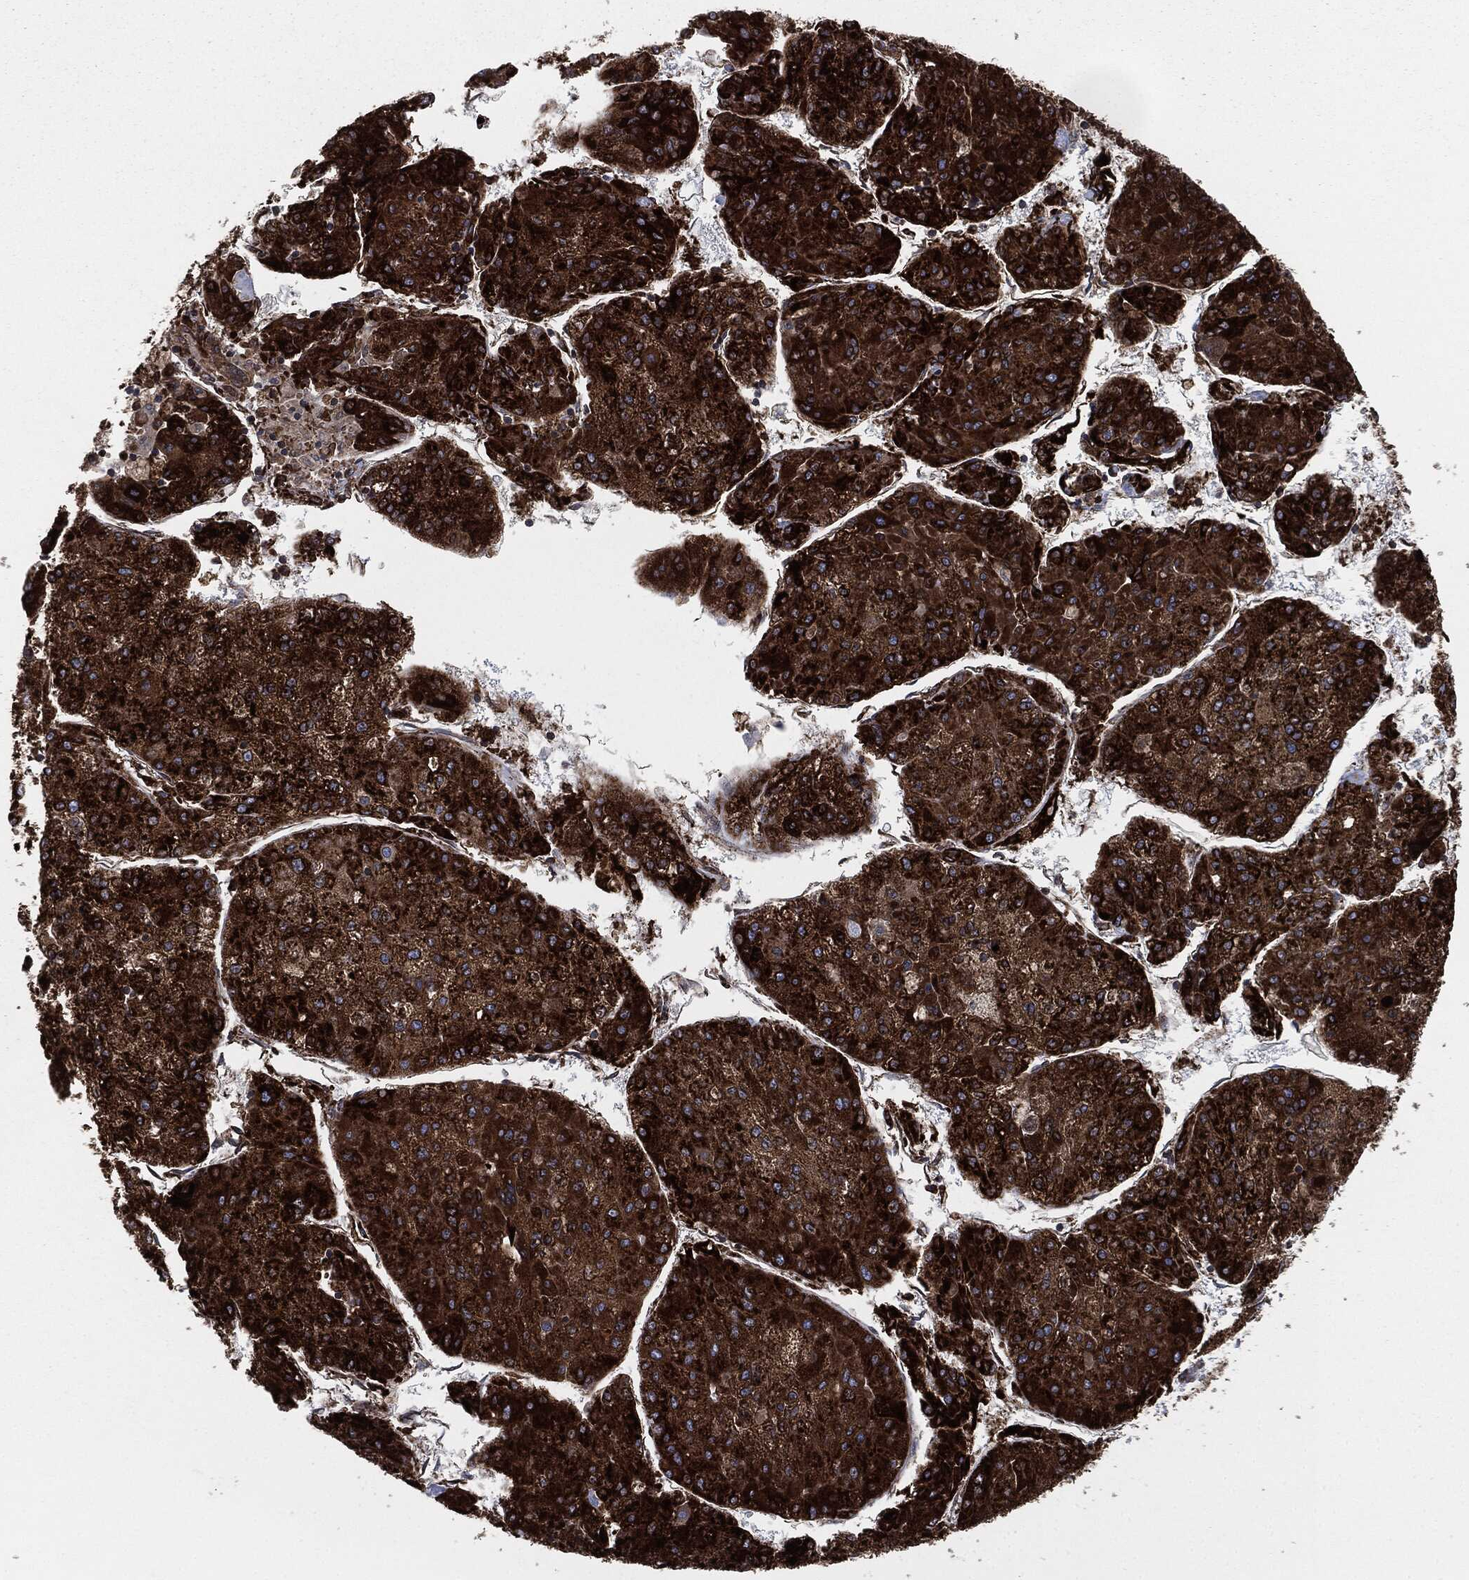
{"staining": {"intensity": "strong", "quantity": ">75%", "location": "cytoplasmic/membranous"}, "tissue": "liver cancer", "cell_type": "Tumor cells", "image_type": "cancer", "snomed": [{"axis": "morphology", "description": "Carcinoma, Hepatocellular, NOS"}, {"axis": "topography", "description": "Liver"}], "caption": "Protein expression analysis of liver cancer (hepatocellular carcinoma) demonstrates strong cytoplasmic/membranous staining in about >75% of tumor cells. The staining was performed using DAB, with brown indicating positive protein expression. Nuclei are stained blue with hematoxylin.", "gene": "CALR", "patient": {"sex": "male", "age": 43}}